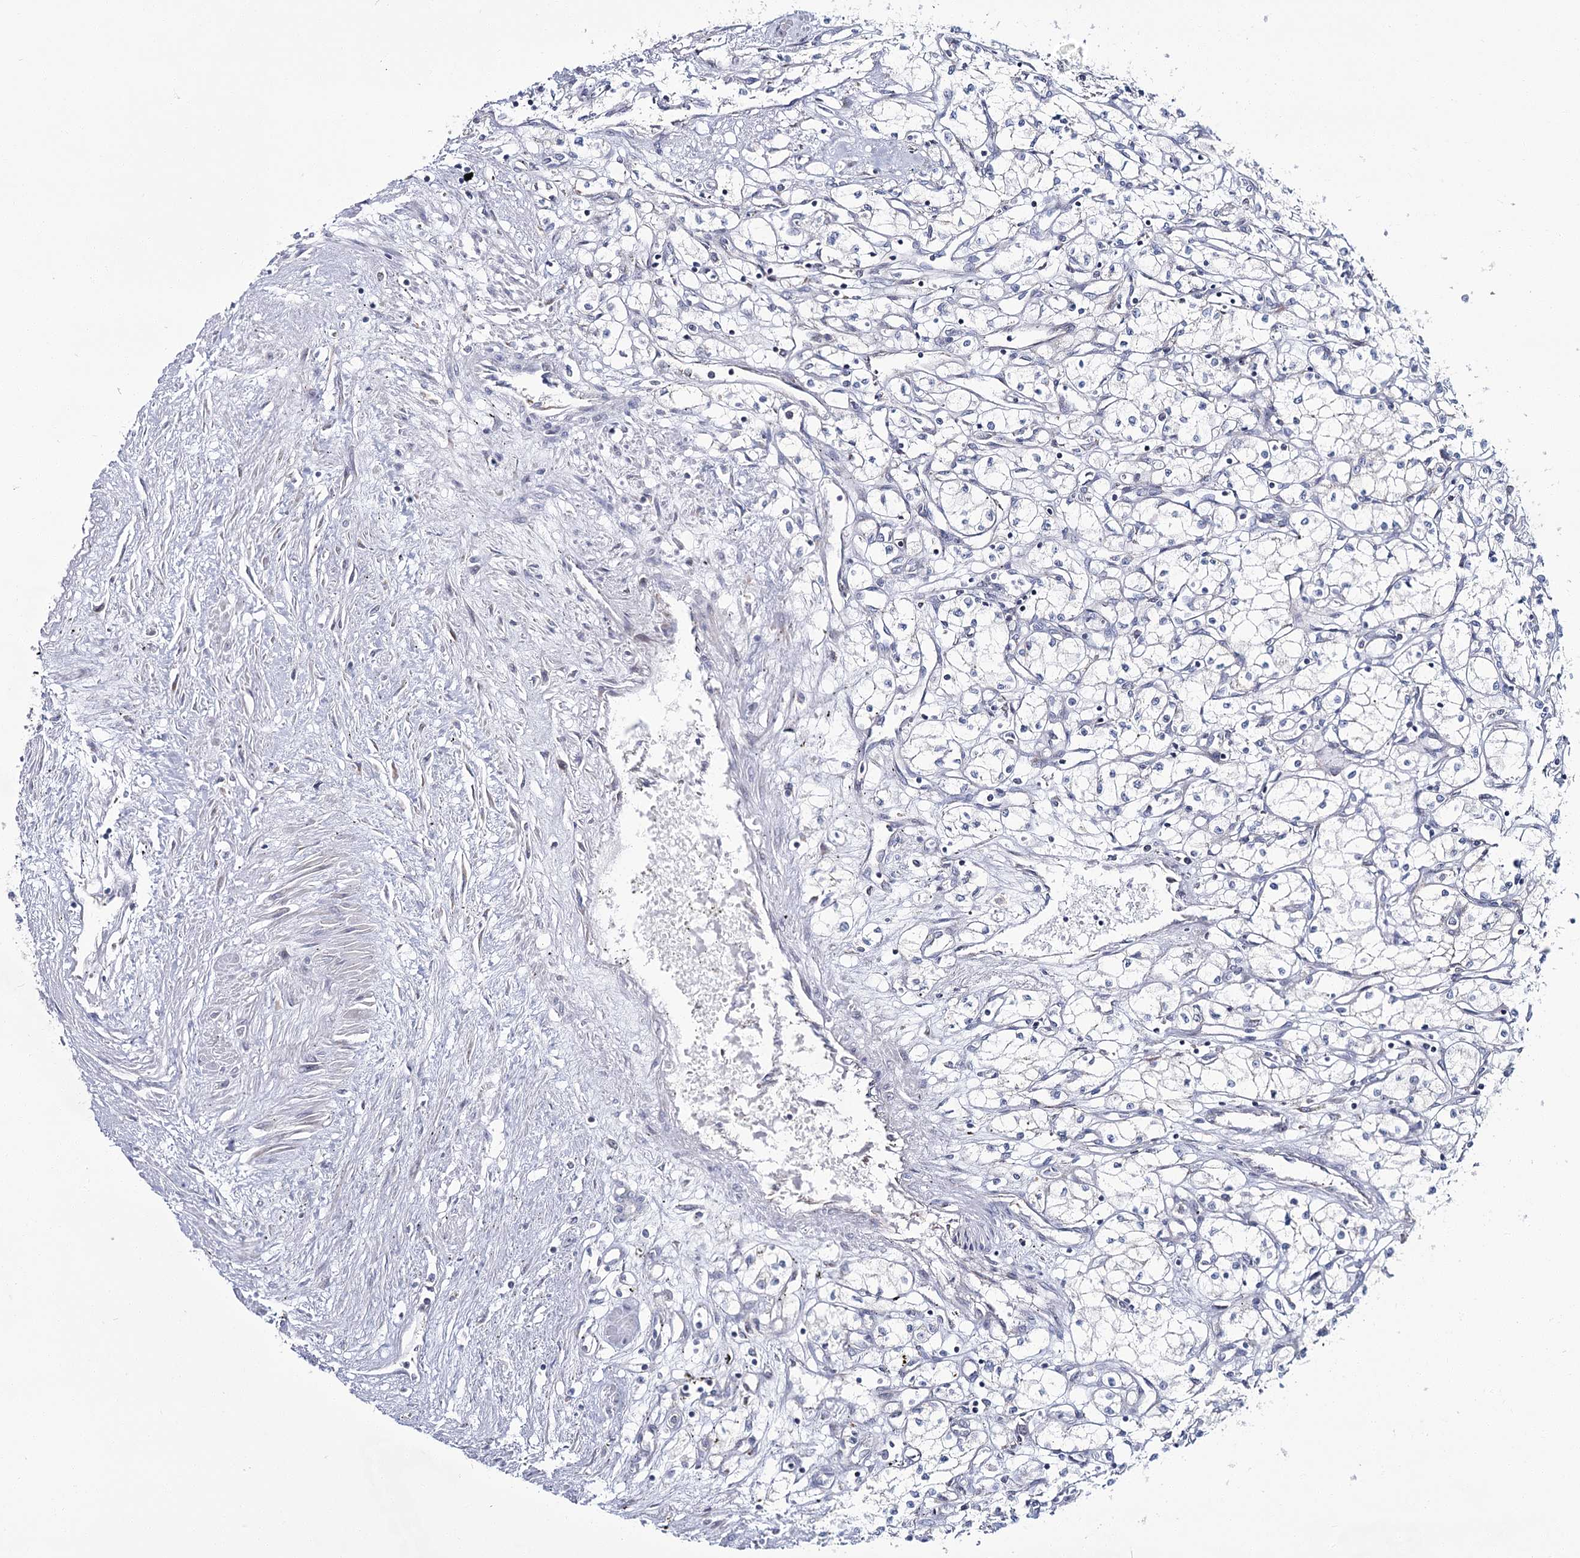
{"staining": {"intensity": "negative", "quantity": "none", "location": "none"}, "tissue": "renal cancer", "cell_type": "Tumor cells", "image_type": "cancer", "snomed": [{"axis": "morphology", "description": "Adenocarcinoma, NOS"}, {"axis": "topography", "description": "Kidney"}], "caption": "The micrograph reveals no significant expression in tumor cells of renal cancer. The staining is performed using DAB (3,3'-diaminobenzidine) brown chromogen with nuclei counter-stained in using hematoxylin.", "gene": "CPLANE1", "patient": {"sex": "male", "age": 59}}